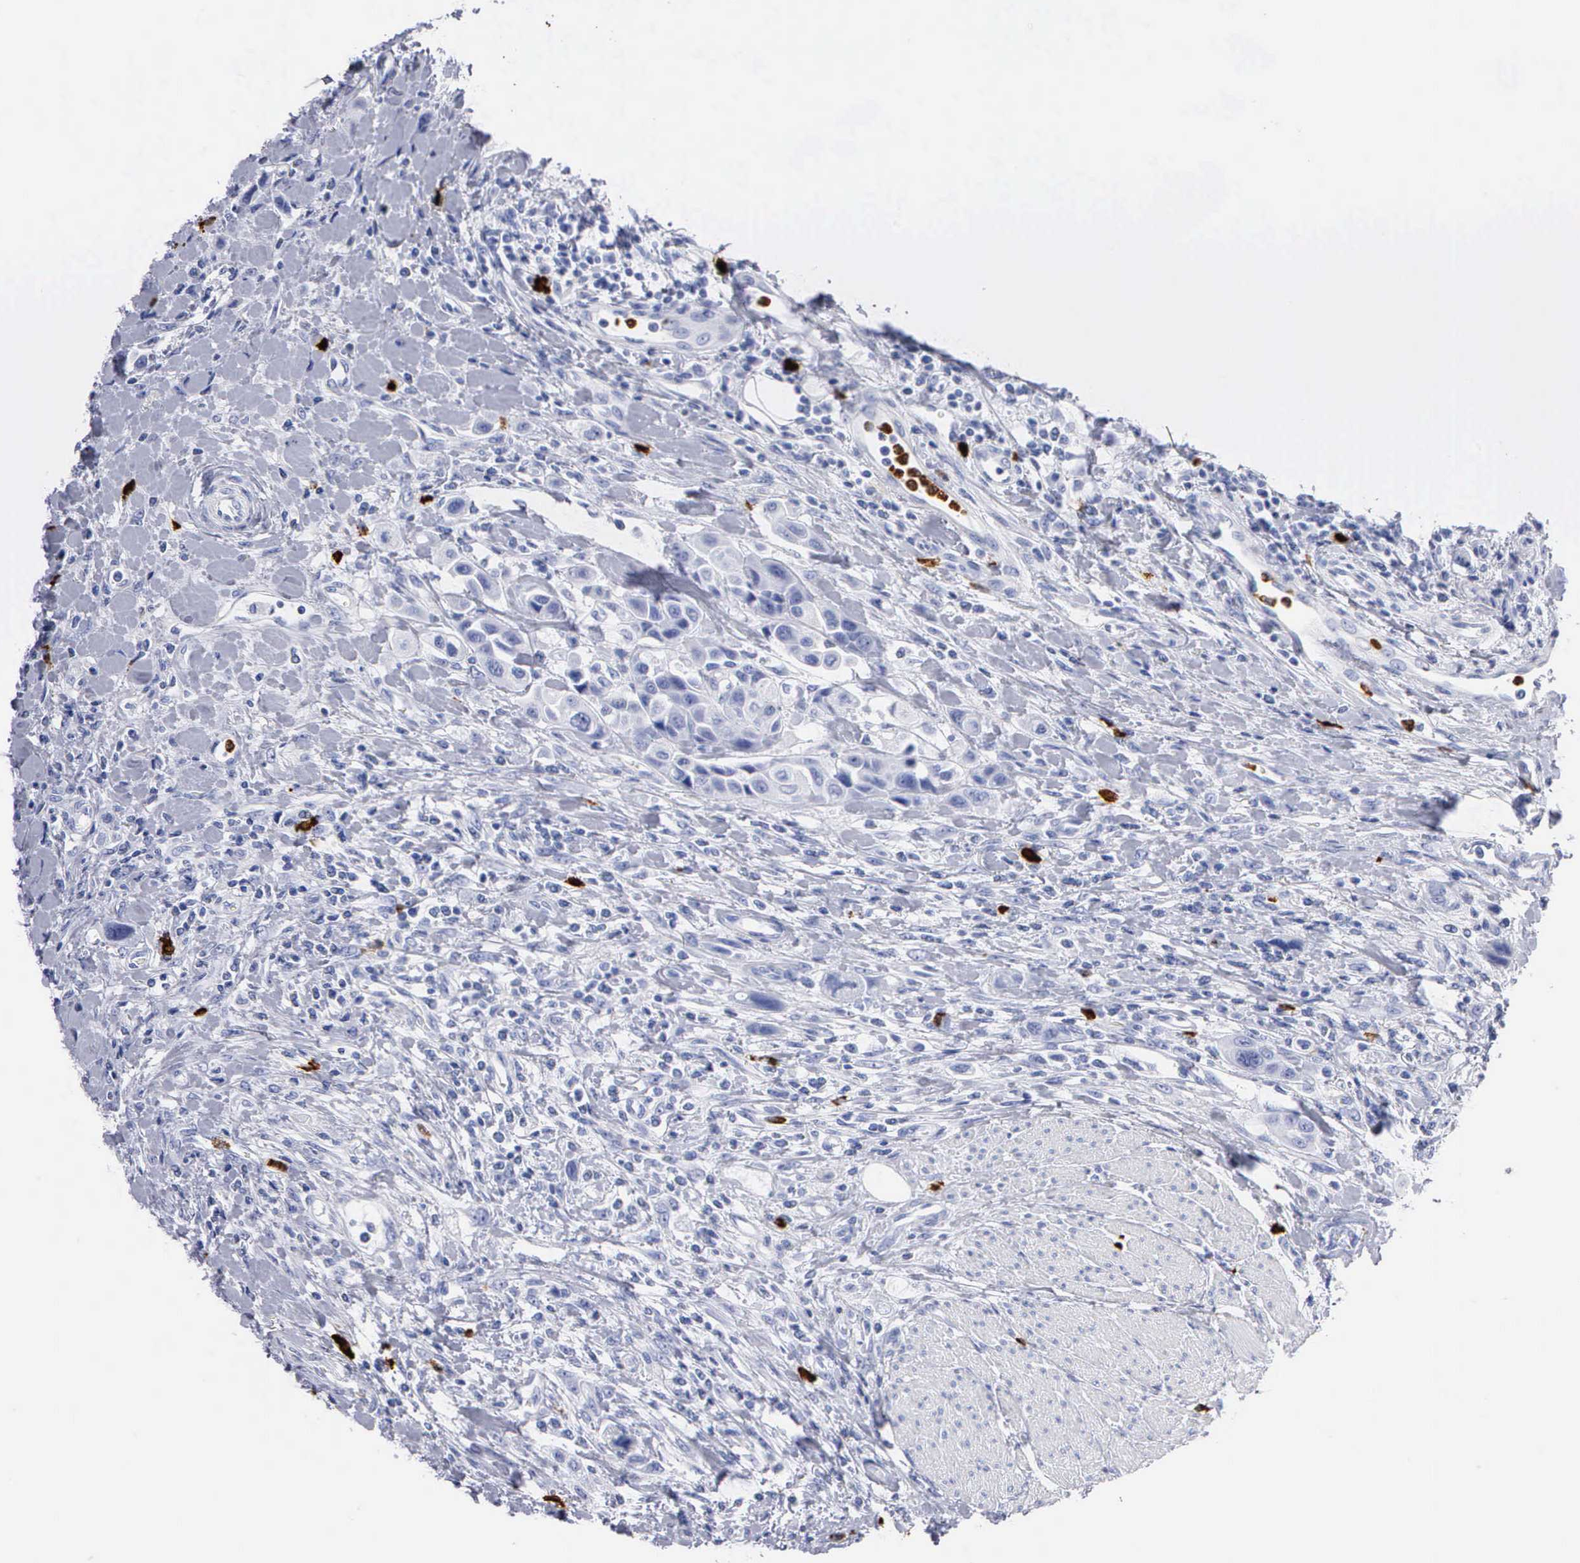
{"staining": {"intensity": "negative", "quantity": "none", "location": "none"}, "tissue": "urothelial cancer", "cell_type": "Tumor cells", "image_type": "cancer", "snomed": [{"axis": "morphology", "description": "Urothelial carcinoma, High grade"}, {"axis": "topography", "description": "Urinary bladder"}], "caption": "An image of urothelial carcinoma (high-grade) stained for a protein demonstrates no brown staining in tumor cells. The staining is performed using DAB brown chromogen with nuclei counter-stained in using hematoxylin.", "gene": "CTSG", "patient": {"sex": "male", "age": 50}}